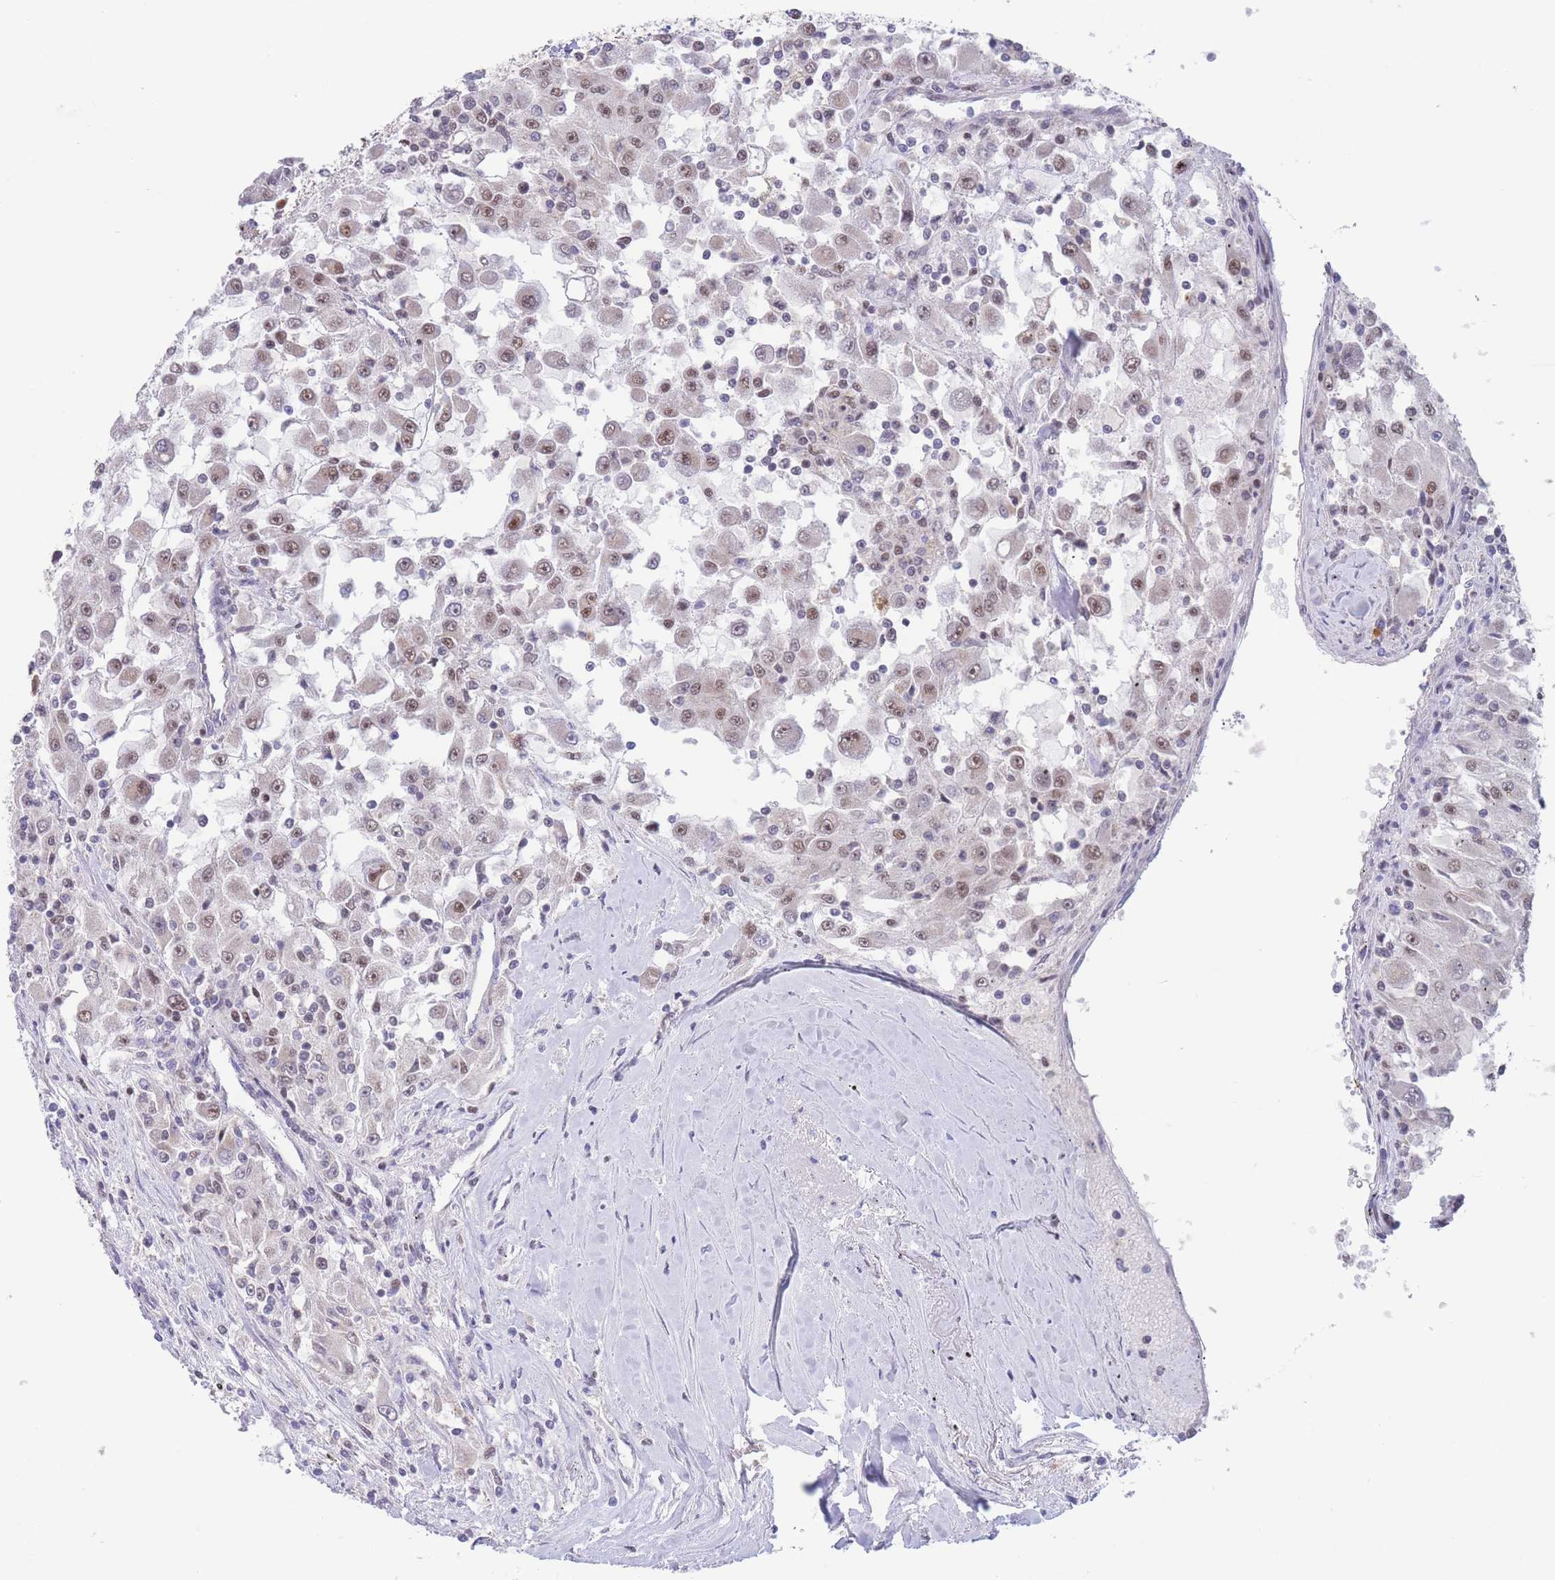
{"staining": {"intensity": "weak", "quantity": ">75%", "location": "nuclear"}, "tissue": "renal cancer", "cell_type": "Tumor cells", "image_type": "cancer", "snomed": [{"axis": "morphology", "description": "Adenocarcinoma, NOS"}, {"axis": "topography", "description": "Kidney"}], "caption": "Protein expression analysis of human adenocarcinoma (renal) reveals weak nuclear staining in approximately >75% of tumor cells.", "gene": "SMAD9", "patient": {"sex": "female", "age": 67}}